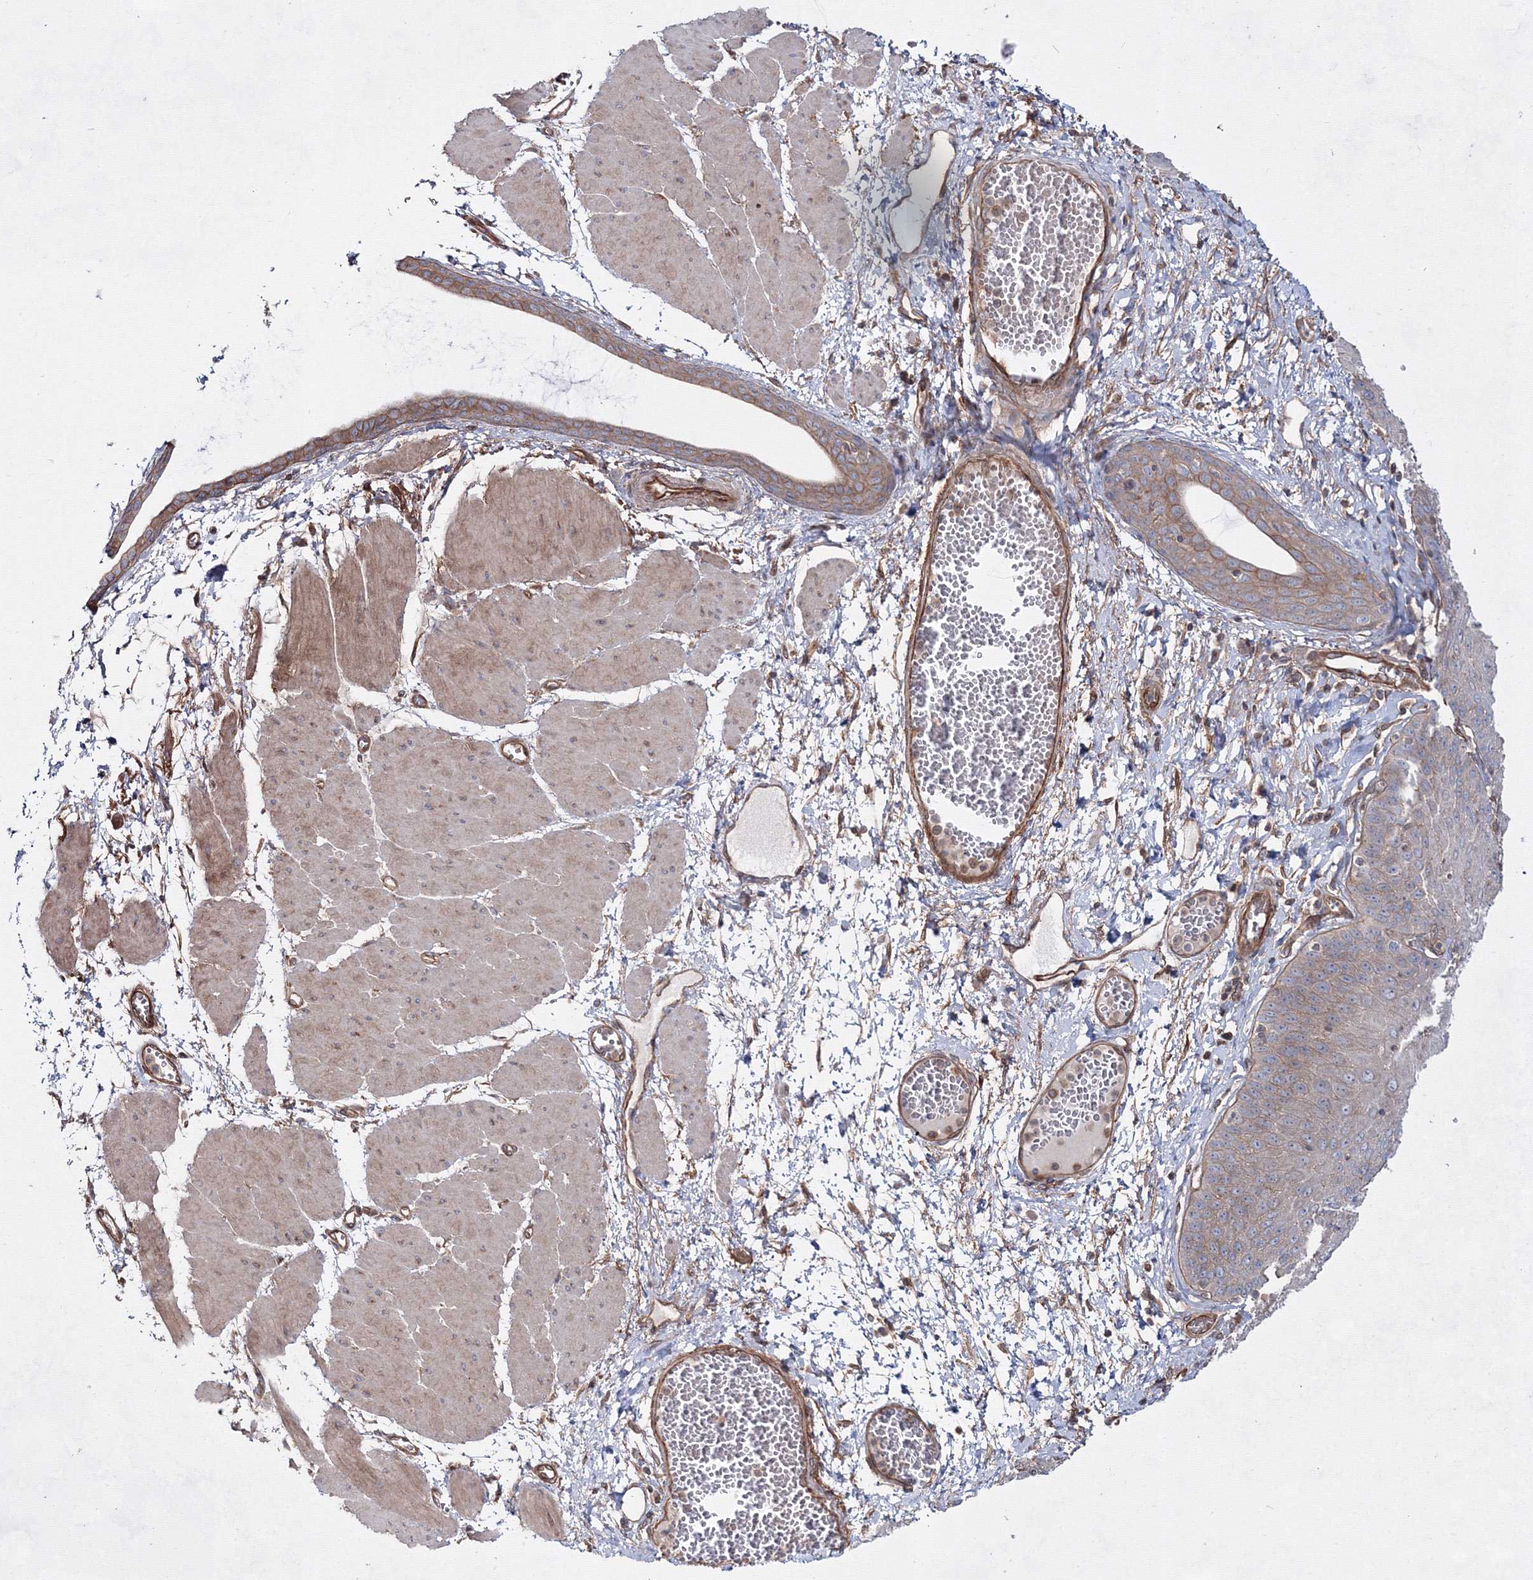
{"staining": {"intensity": "weak", "quantity": "25%-75%", "location": "cytoplasmic/membranous"}, "tissue": "esophagus", "cell_type": "Squamous epithelial cells", "image_type": "normal", "snomed": [{"axis": "morphology", "description": "Normal tissue, NOS"}, {"axis": "topography", "description": "Esophagus"}], "caption": "Immunohistochemistry image of normal esophagus stained for a protein (brown), which exhibits low levels of weak cytoplasmic/membranous positivity in approximately 25%-75% of squamous epithelial cells.", "gene": "EXOC6", "patient": {"sex": "male", "age": 60}}